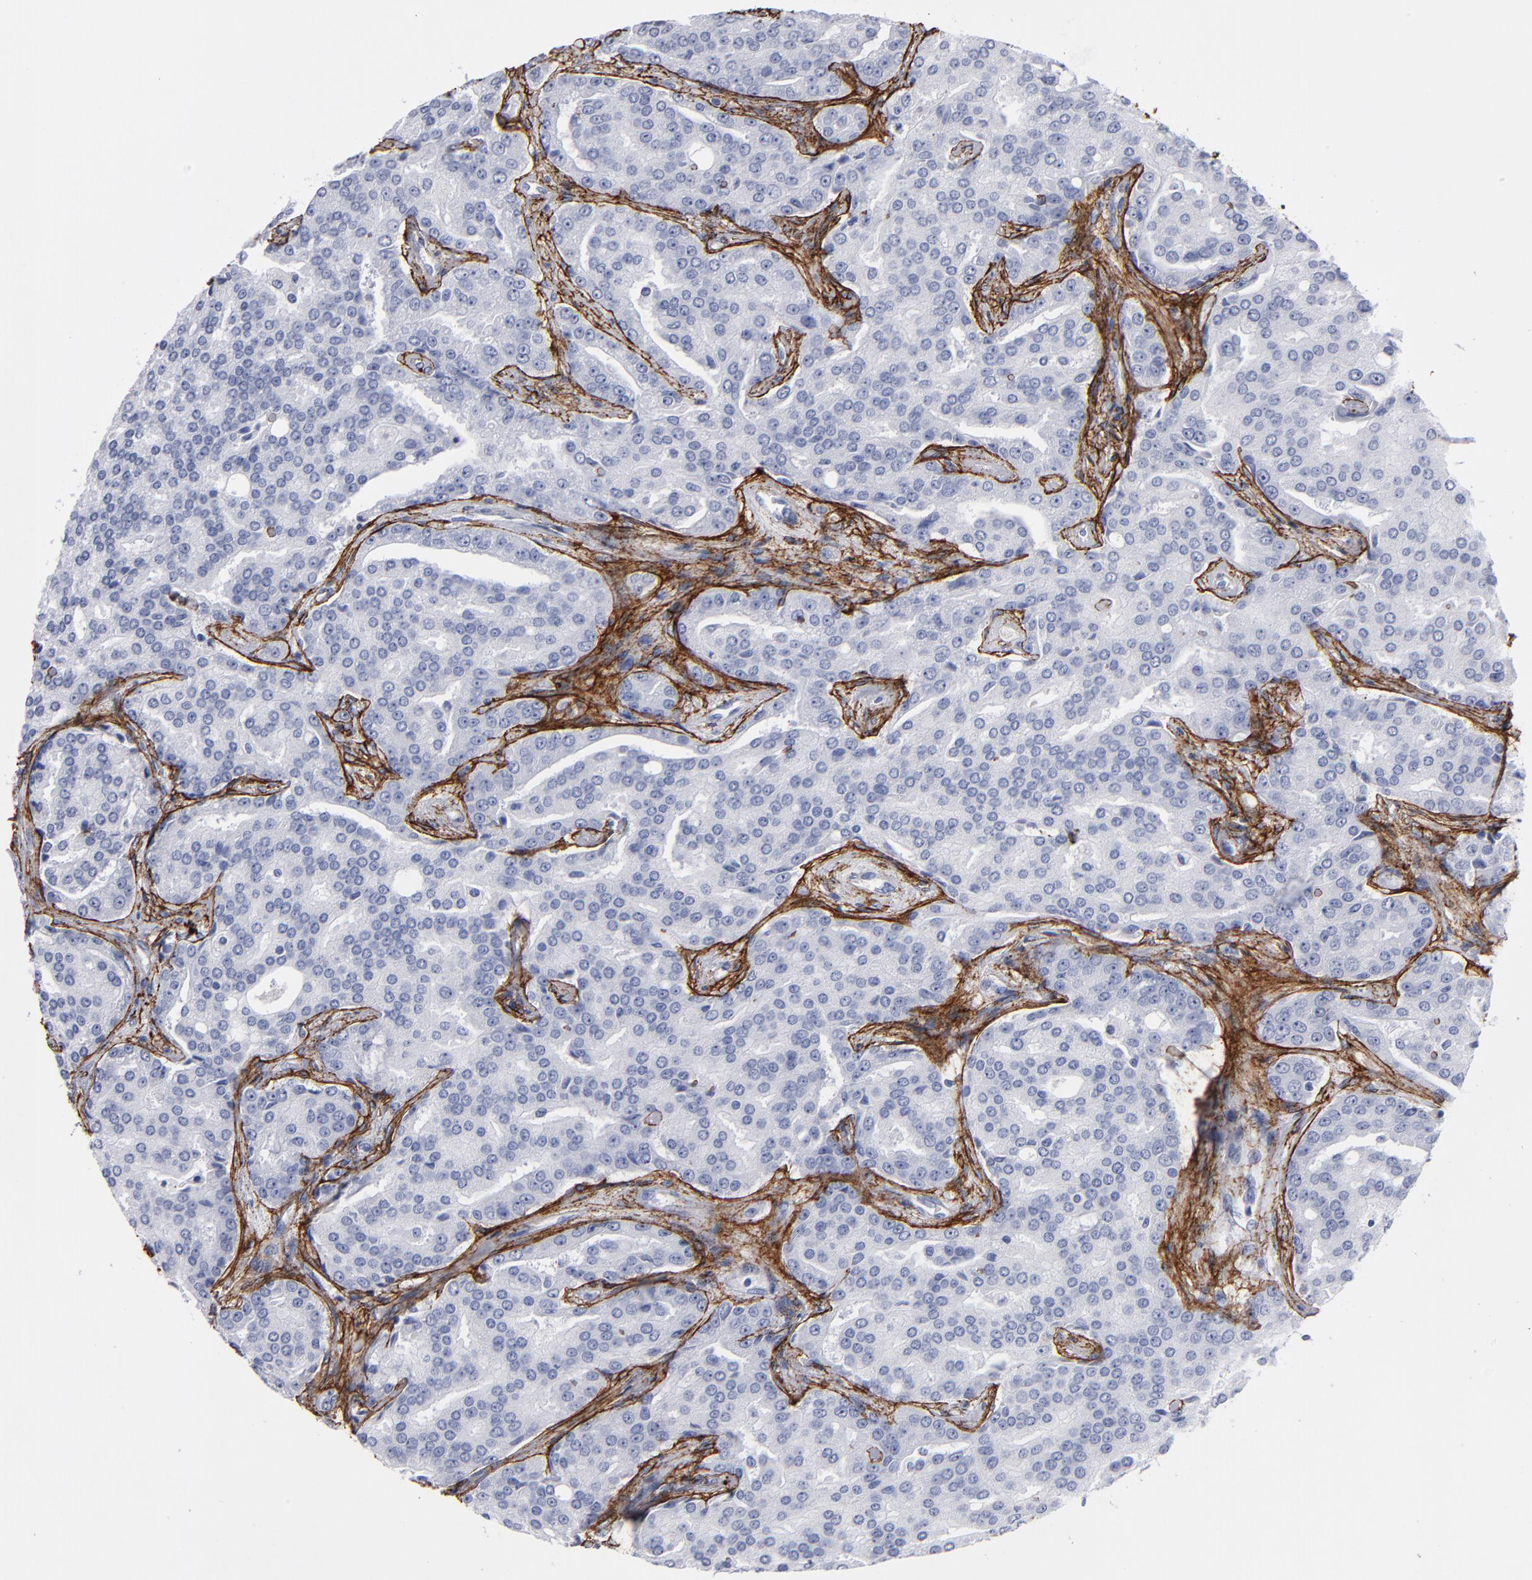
{"staining": {"intensity": "negative", "quantity": "none", "location": "none"}, "tissue": "prostate cancer", "cell_type": "Tumor cells", "image_type": "cancer", "snomed": [{"axis": "morphology", "description": "Adenocarcinoma, High grade"}, {"axis": "topography", "description": "Prostate"}], "caption": "This is a photomicrograph of immunohistochemistry staining of high-grade adenocarcinoma (prostate), which shows no staining in tumor cells. (Brightfield microscopy of DAB (3,3'-diaminobenzidine) IHC at high magnification).", "gene": "EMILIN1", "patient": {"sex": "male", "age": 72}}